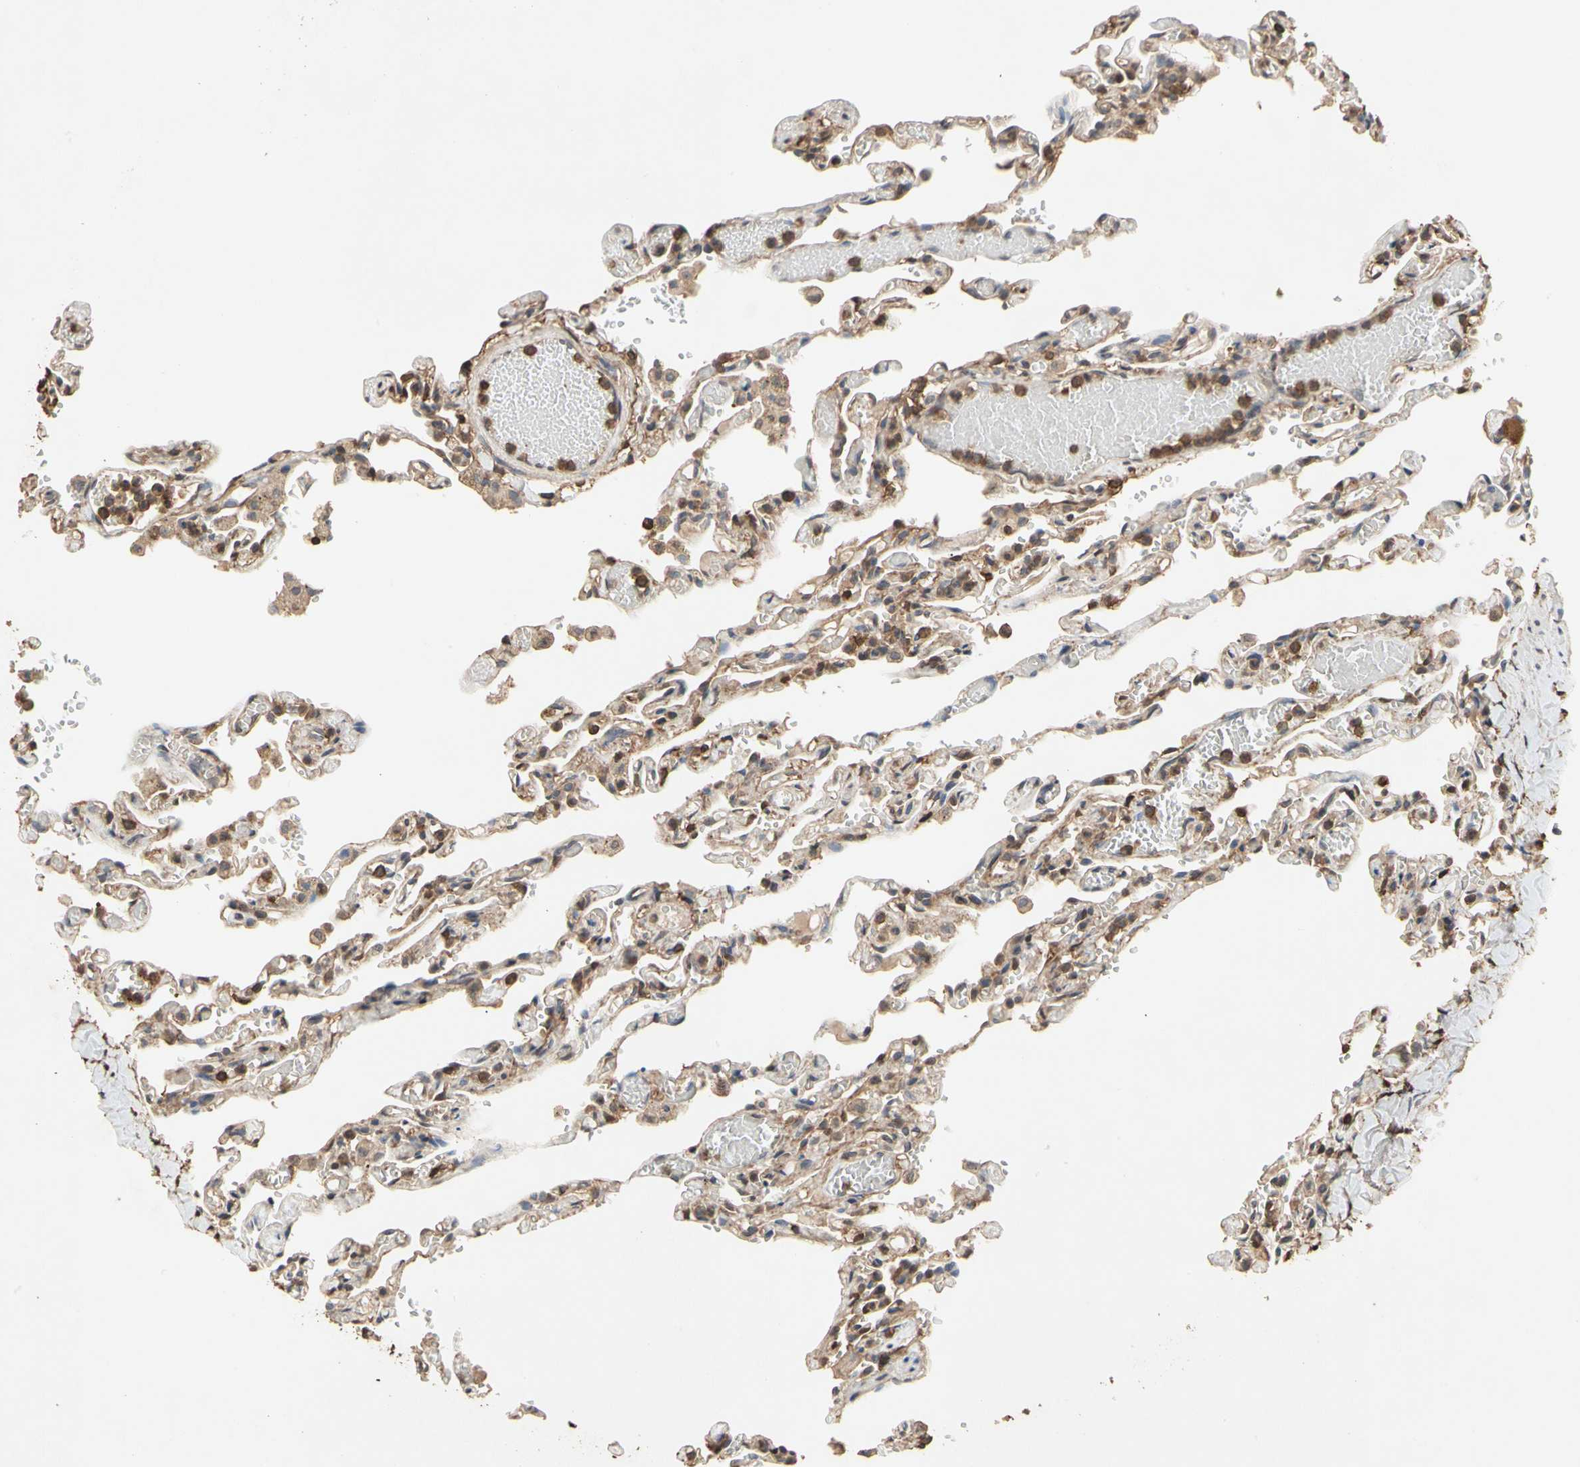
{"staining": {"intensity": "moderate", "quantity": ">75%", "location": "cytoplasmic/membranous"}, "tissue": "lung", "cell_type": "Alveolar cells", "image_type": "normal", "snomed": [{"axis": "morphology", "description": "Normal tissue, NOS"}, {"axis": "topography", "description": "Lung"}], "caption": "The photomicrograph displays immunohistochemical staining of unremarkable lung. There is moderate cytoplasmic/membranous staining is identified in approximately >75% of alveolar cells. (DAB (3,3'-diaminobenzidine) = brown stain, brightfield microscopy at high magnification).", "gene": "MAP3K10", "patient": {"sex": "male", "age": 21}}